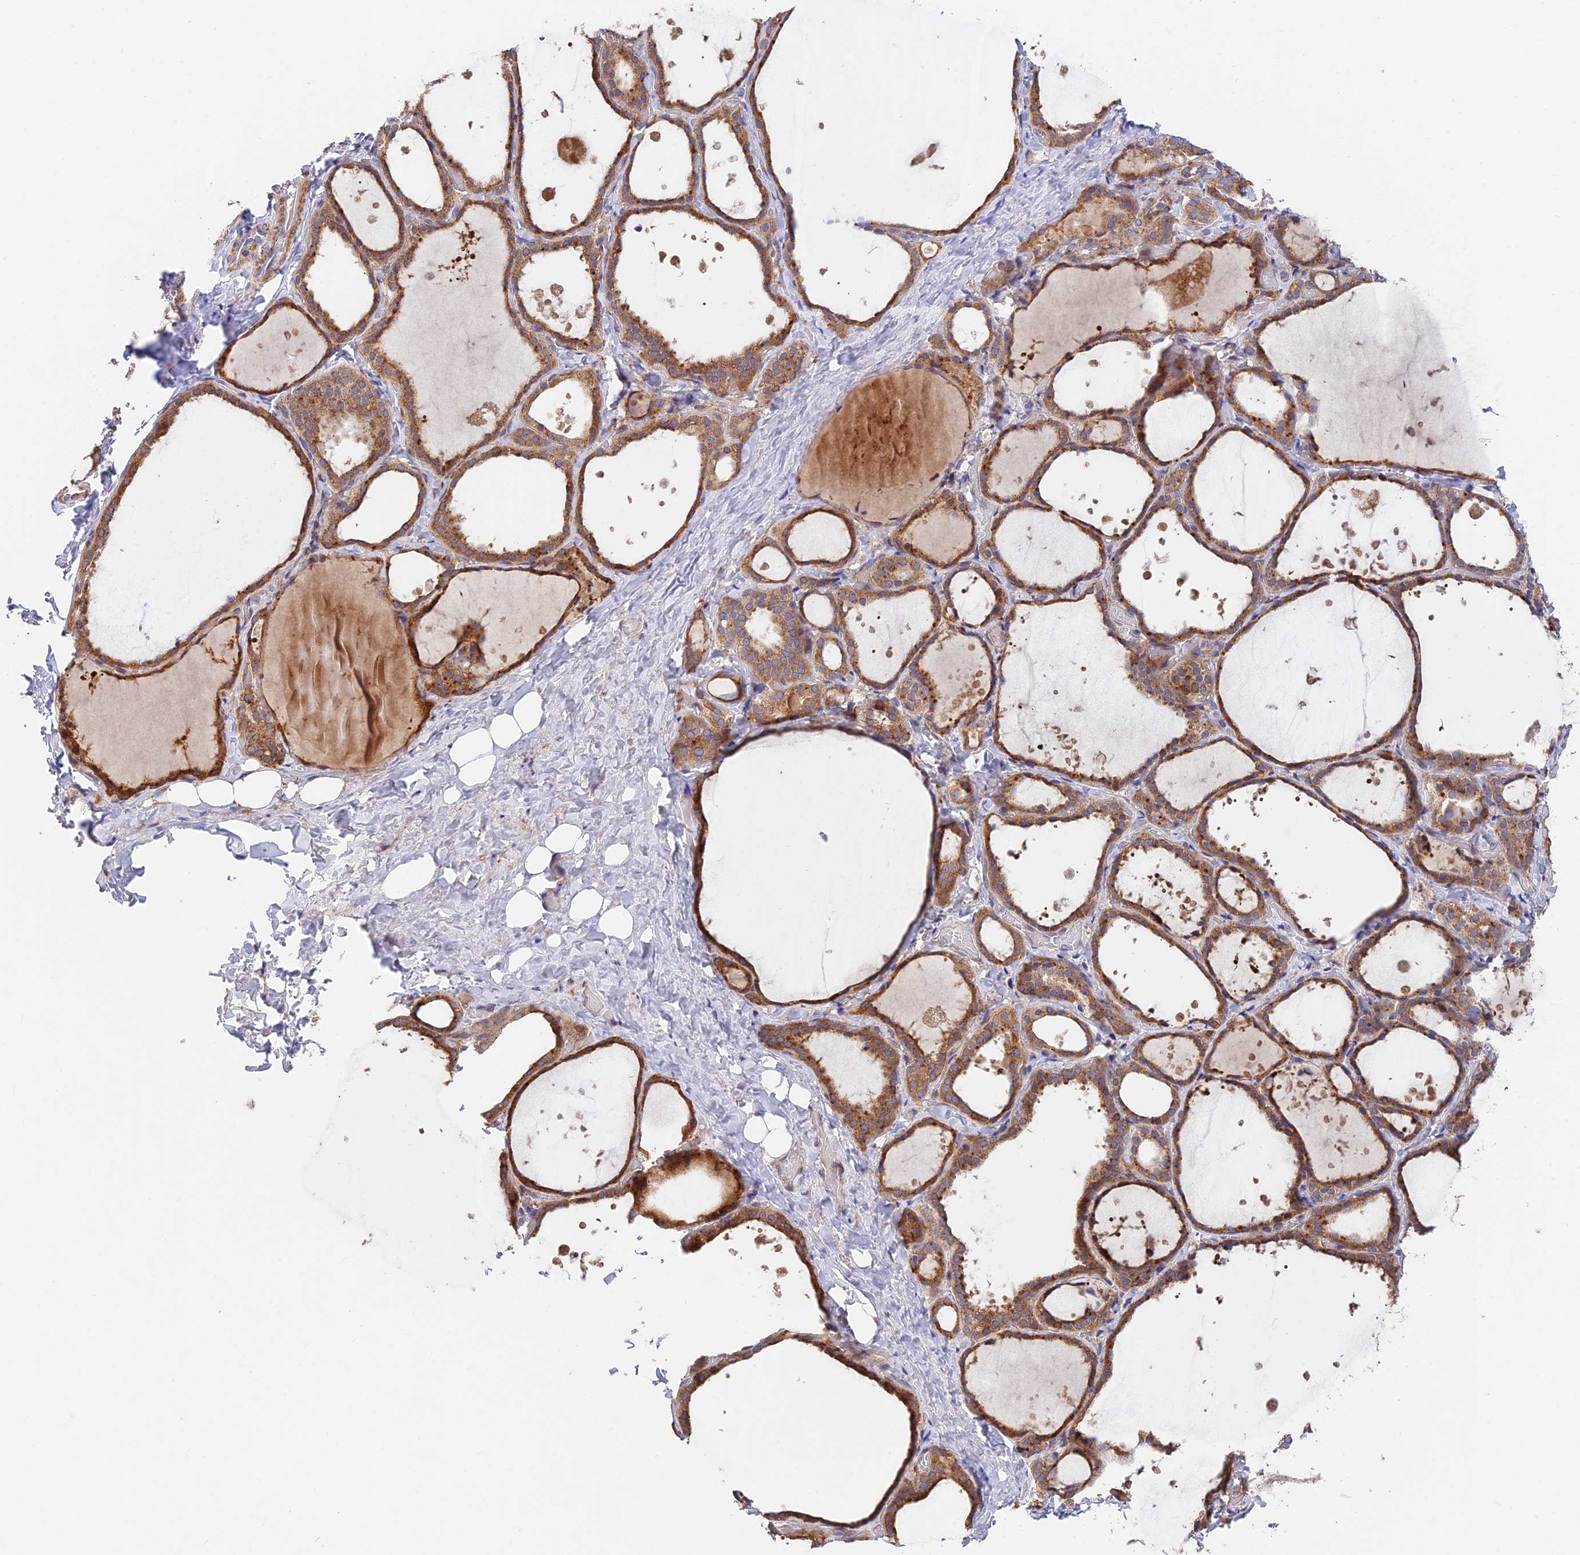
{"staining": {"intensity": "moderate", "quantity": ">75%", "location": "cytoplasmic/membranous"}, "tissue": "thyroid gland", "cell_type": "Glandular cells", "image_type": "normal", "snomed": [{"axis": "morphology", "description": "Normal tissue, NOS"}, {"axis": "topography", "description": "Thyroid gland"}], "caption": "Immunohistochemical staining of unremarkable human thyroid gland displays >75% levels of moderate cytoplasmic/membranous protein staining in approximately >75% of glandular cells. (IHC, brightfield microscopy, high magnification).", "gene": "FUOM", "patient": {"sex": "female", "age": 44}}